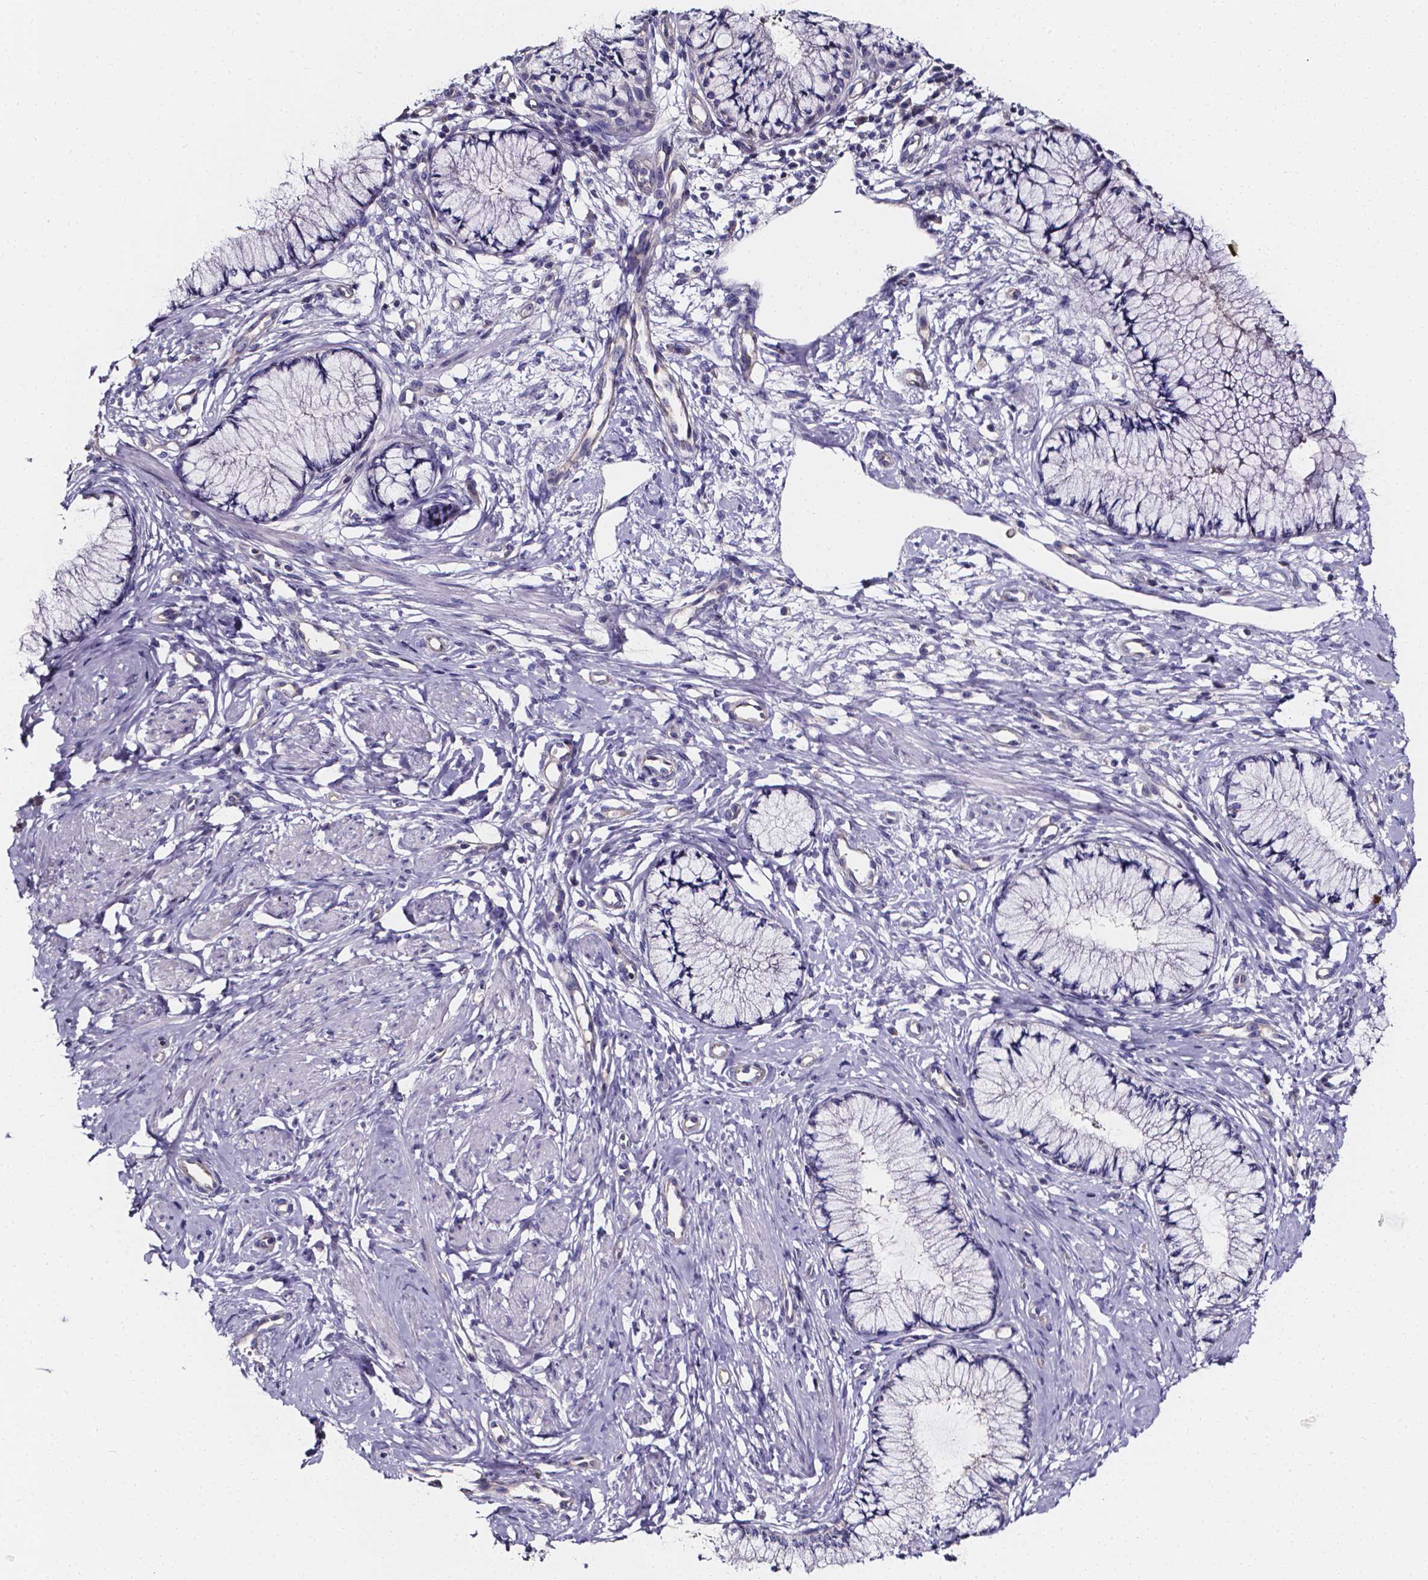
{"staining": {"intensity": "negative", "quantity": "none", "location": "none"}, "tissue": "cervix", "cell_type": "Glandular cells", "image_type": "normal", "snomed": [{"axis": "morphology", "description": "Normal tissue, NOS"}, {"axis": "topography", "description": "Cervix"}], "caption": "Immunohistochemistry (IHC) photomicrograph of normal human cervix stained for a protein (brown), which displays no expression in glandular cells. (Brightfield microscopy of DAB (3,3'-diaminobenzidine) IHC at high magnification).", "gene": "CACNG8", "patient": {"sex": "female", "age": 37}}